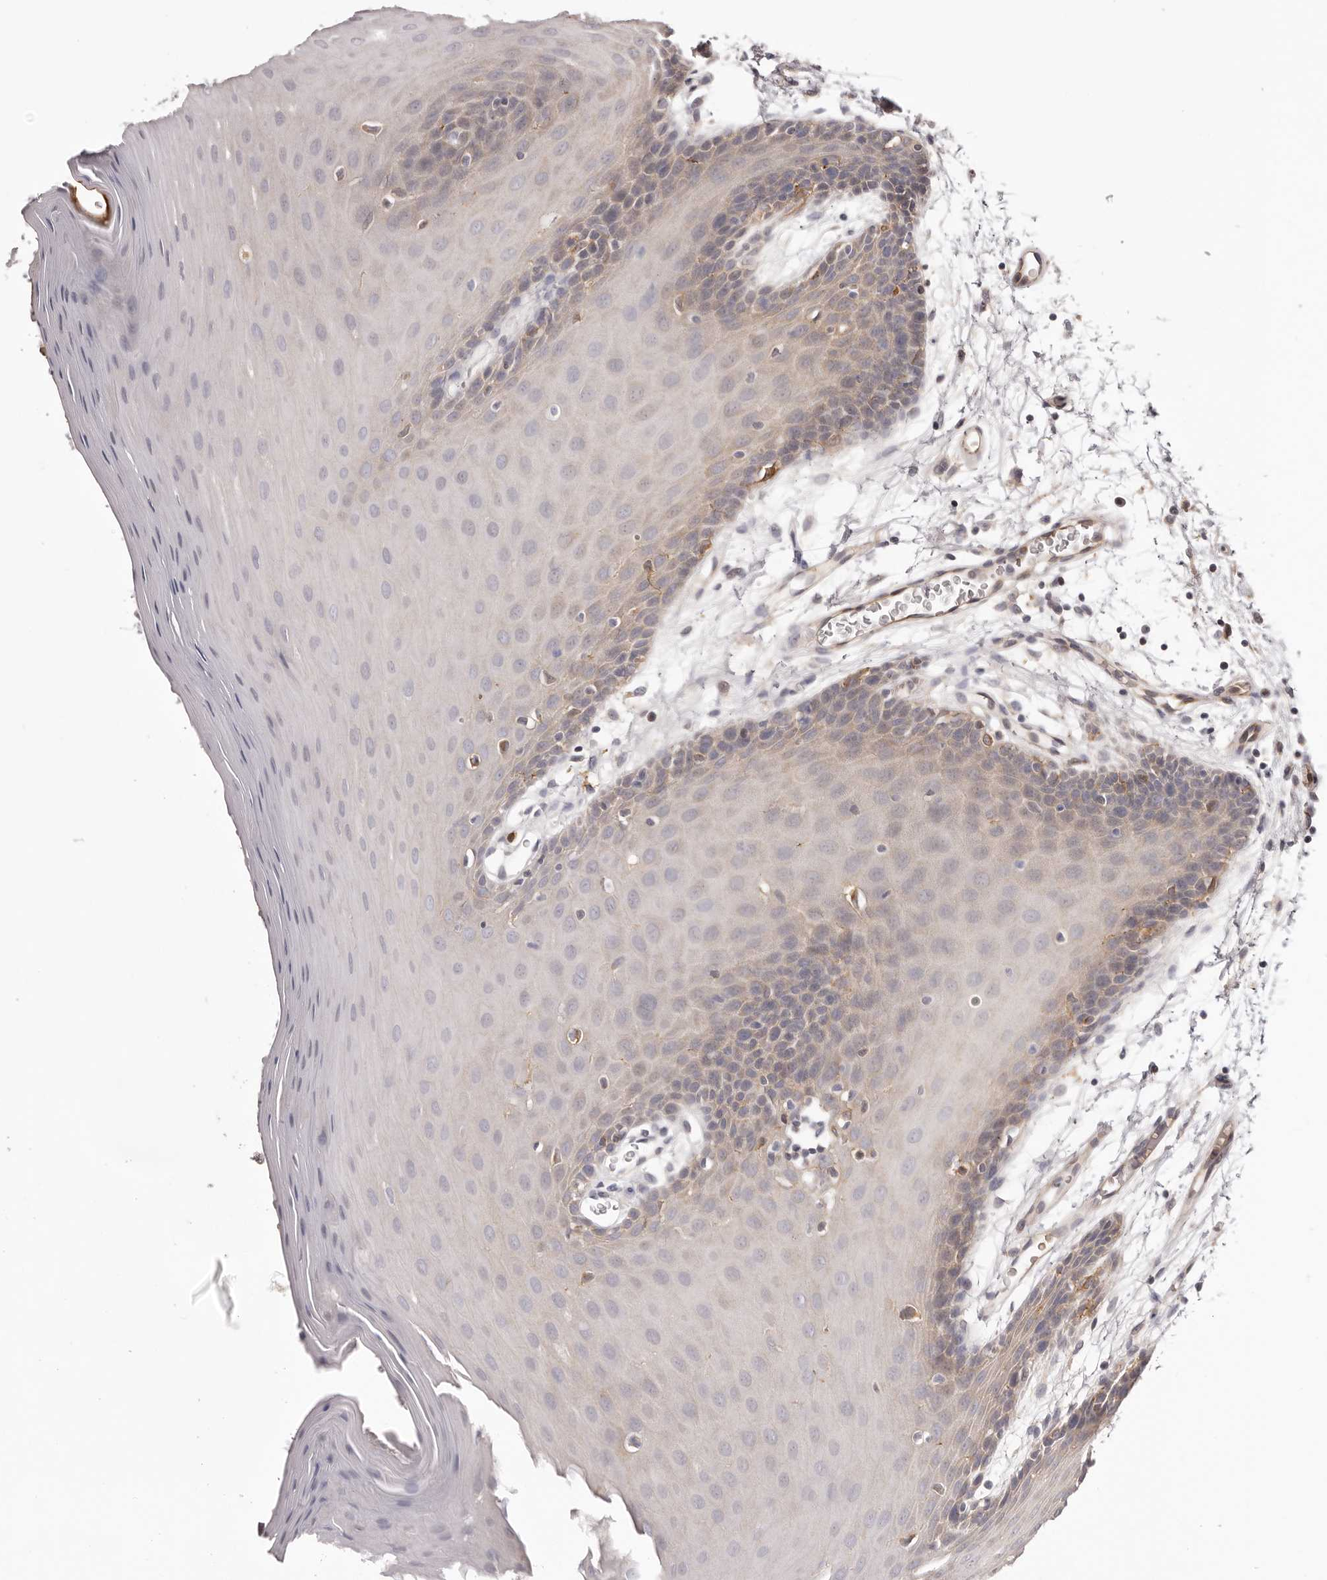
{"staining": {"intensity": "moderate", "quantity": "<25%", "location": "cytoplasmic/membranous"}, "tissue": "oral mucosa", "cell_type": "Squamous epithelial cells", "image_type": "normal", "snomed": [{"axis": "morphology", "description": "Normal tissue, NOS"}, {"axis": "morphology", "description": "Squamous cell carcinoma, NOS"}, {"axis": "topography", "description": "Skeletal muscle"}, {"axis": "topography", "description": "Oral tissue"}, {"axis": "topography", "description": "Salivary gland"}, {"axis": "topography", "description": "Head-Neck"}], "caption": "Immunohistochemistry (IHC) histopathology image of unremarkable human oral mucosa stained for a protein (brown), which shows low levels of moderate cytoplasmic/membranous staining in about <25% of squamous epithelial cells.", "gene": "OTUD3", "patient": {"sex": "male", "age": 54}}